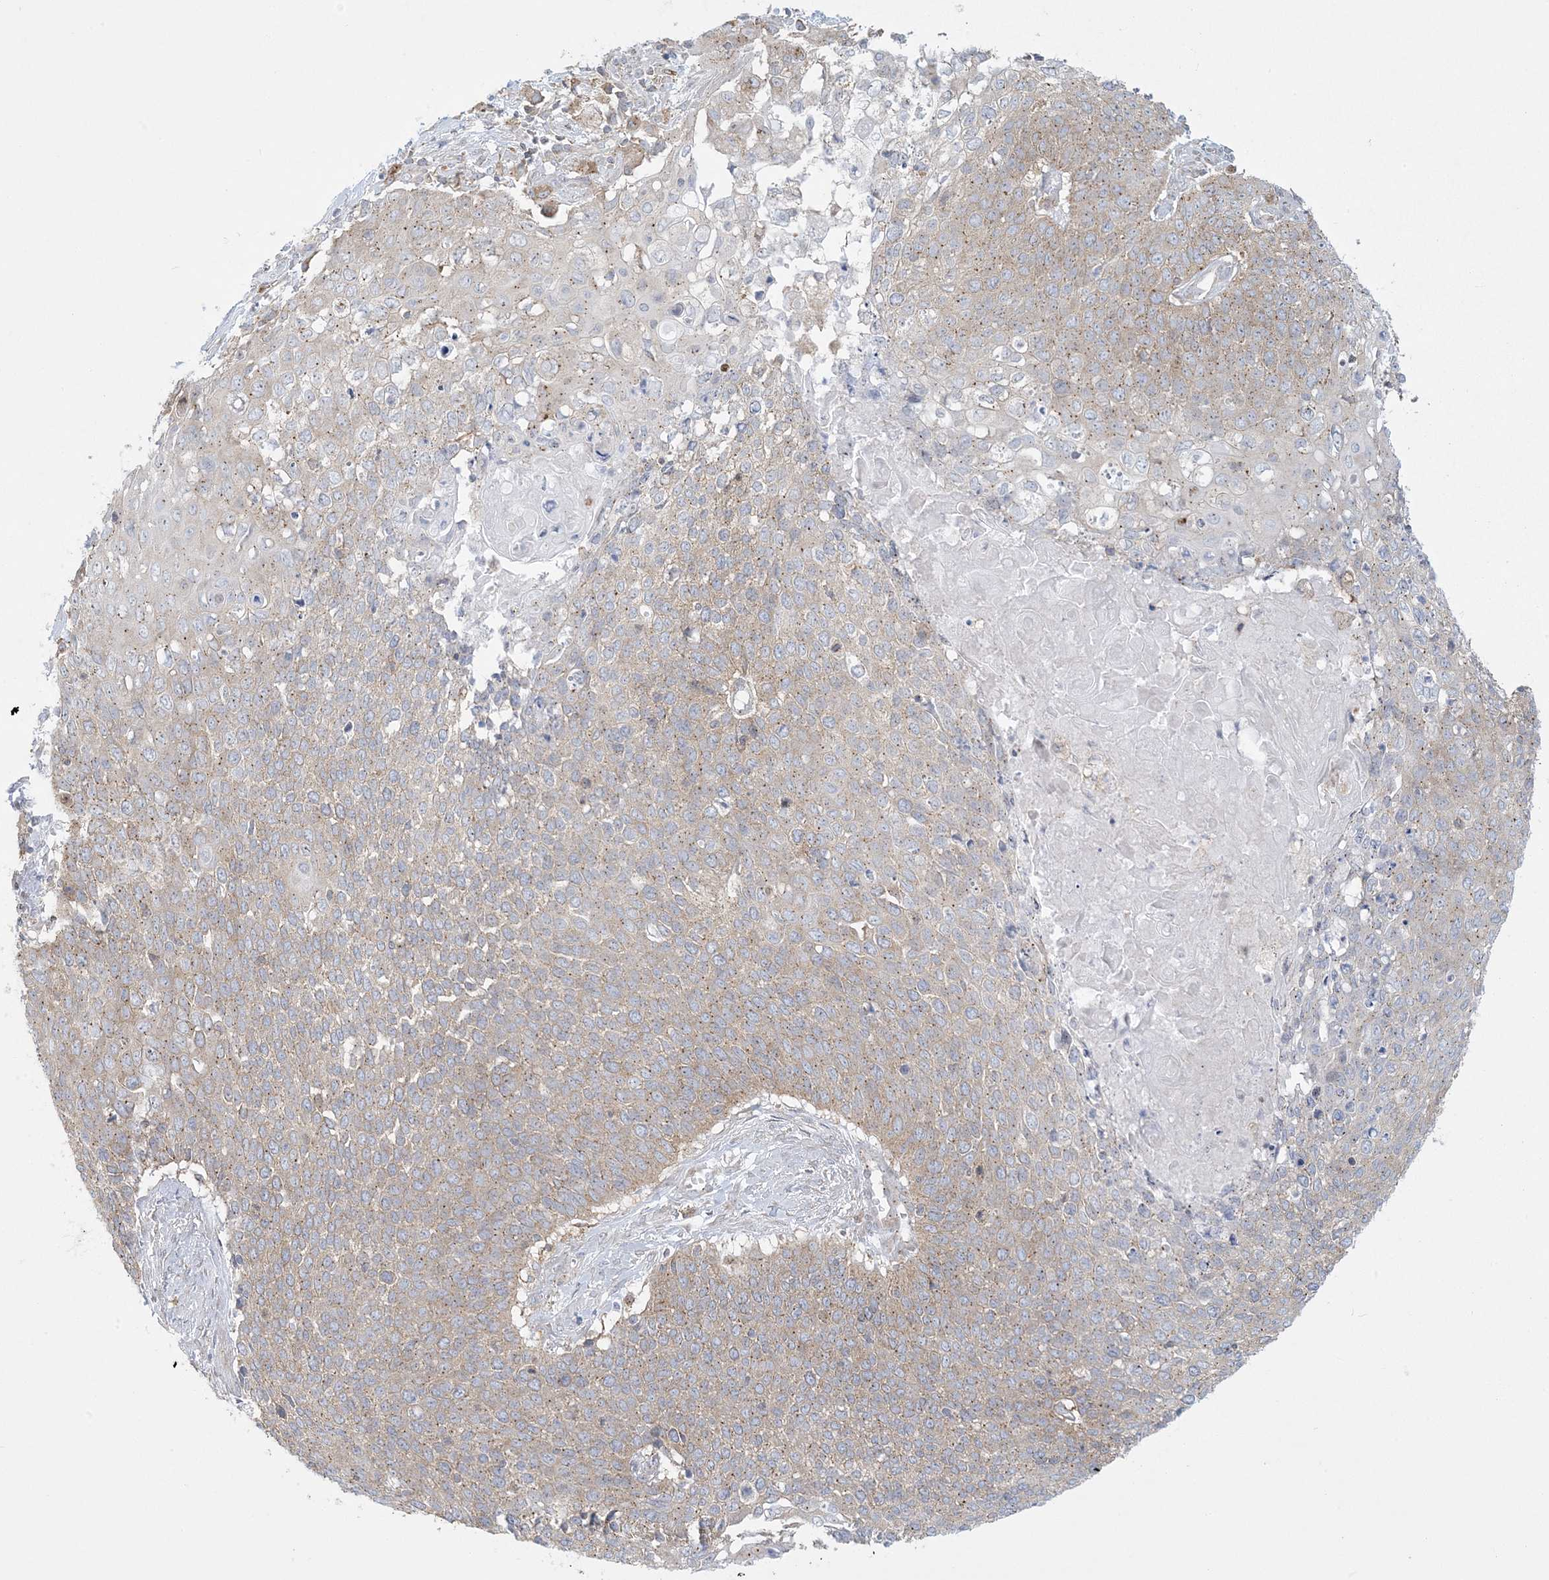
{"staining": {"intensity": "weak", "quantity": "25%-75%", "location": "cytoplasmic/membranous"}, "tissue": "cervical cancer", "cell_type": "Tumor cells", "image_type": "cancer", "snomed": [{"axis": "morphology", "description": "Squamous cell carcinoma, NOS"}, {"axis": "topography", "description": "Cervix"}], "caption": "Protein positivity by immunohistochemistry (IHC) shows weak cytoplasmic/membranous positivity in approximately 25%-75% of tumor cells in cervical squamous cell carcinoma.", "gene": "SLAMF9", "patient": {"sex": "female", "age": 39}}